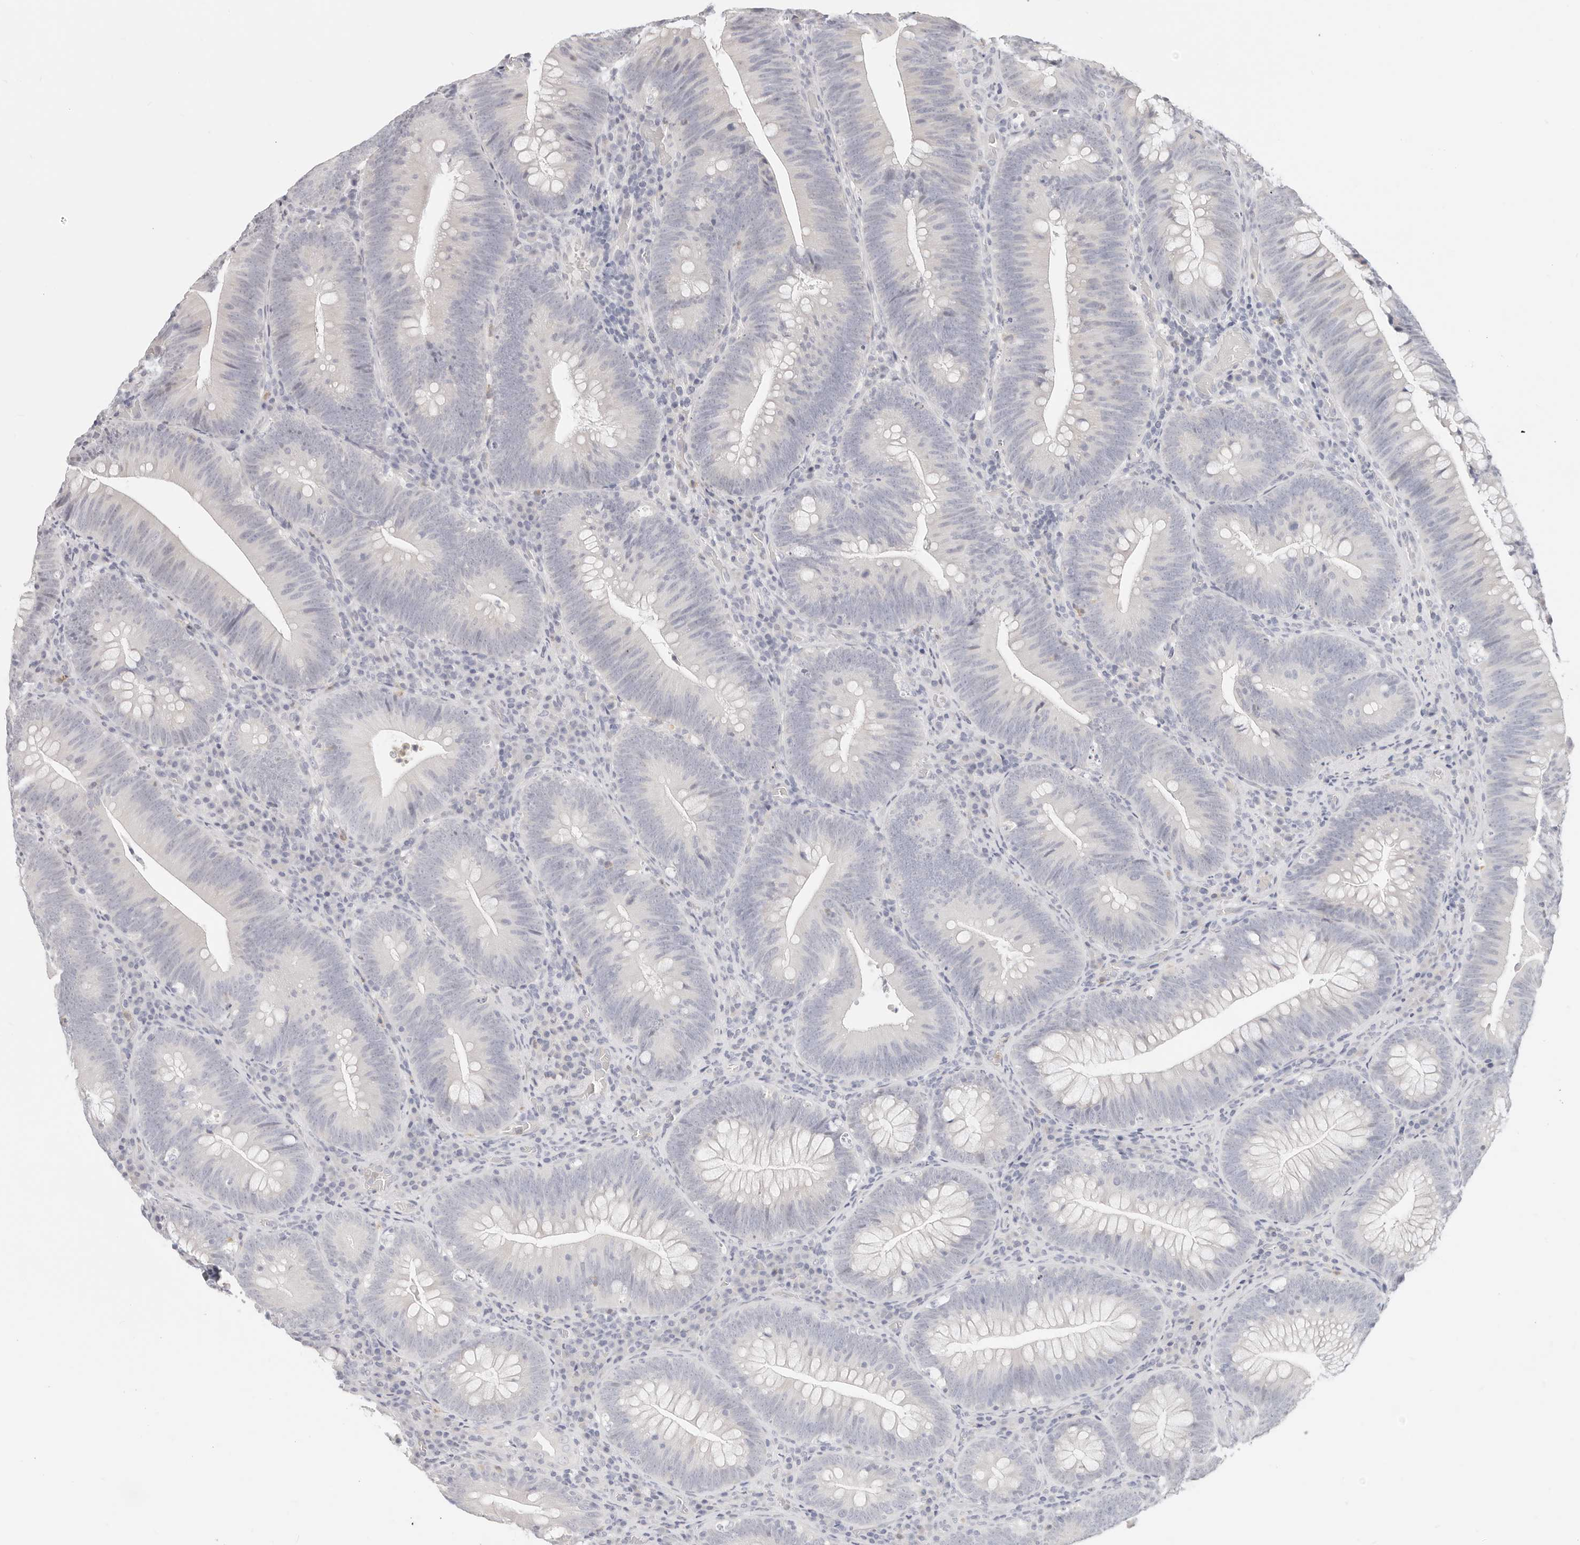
{"staining": {"intensity": "negative", "quantity": "none", "location": "none"}, "tissue": "colorectal cancer", "cell_type": "Tumor cells", "image_type": "cancer", "snomed": [{"axis": "morphology", "description": "Normal tissue, NOS"}, {"axis": "topography", "description": "Colon"}], "caption": "Immunohistochemical staining of colorectal cancer reveals no significant expression in tumor cells.", "gene": "ASCL1", "patient": {"sex": "female", "age": 82}}